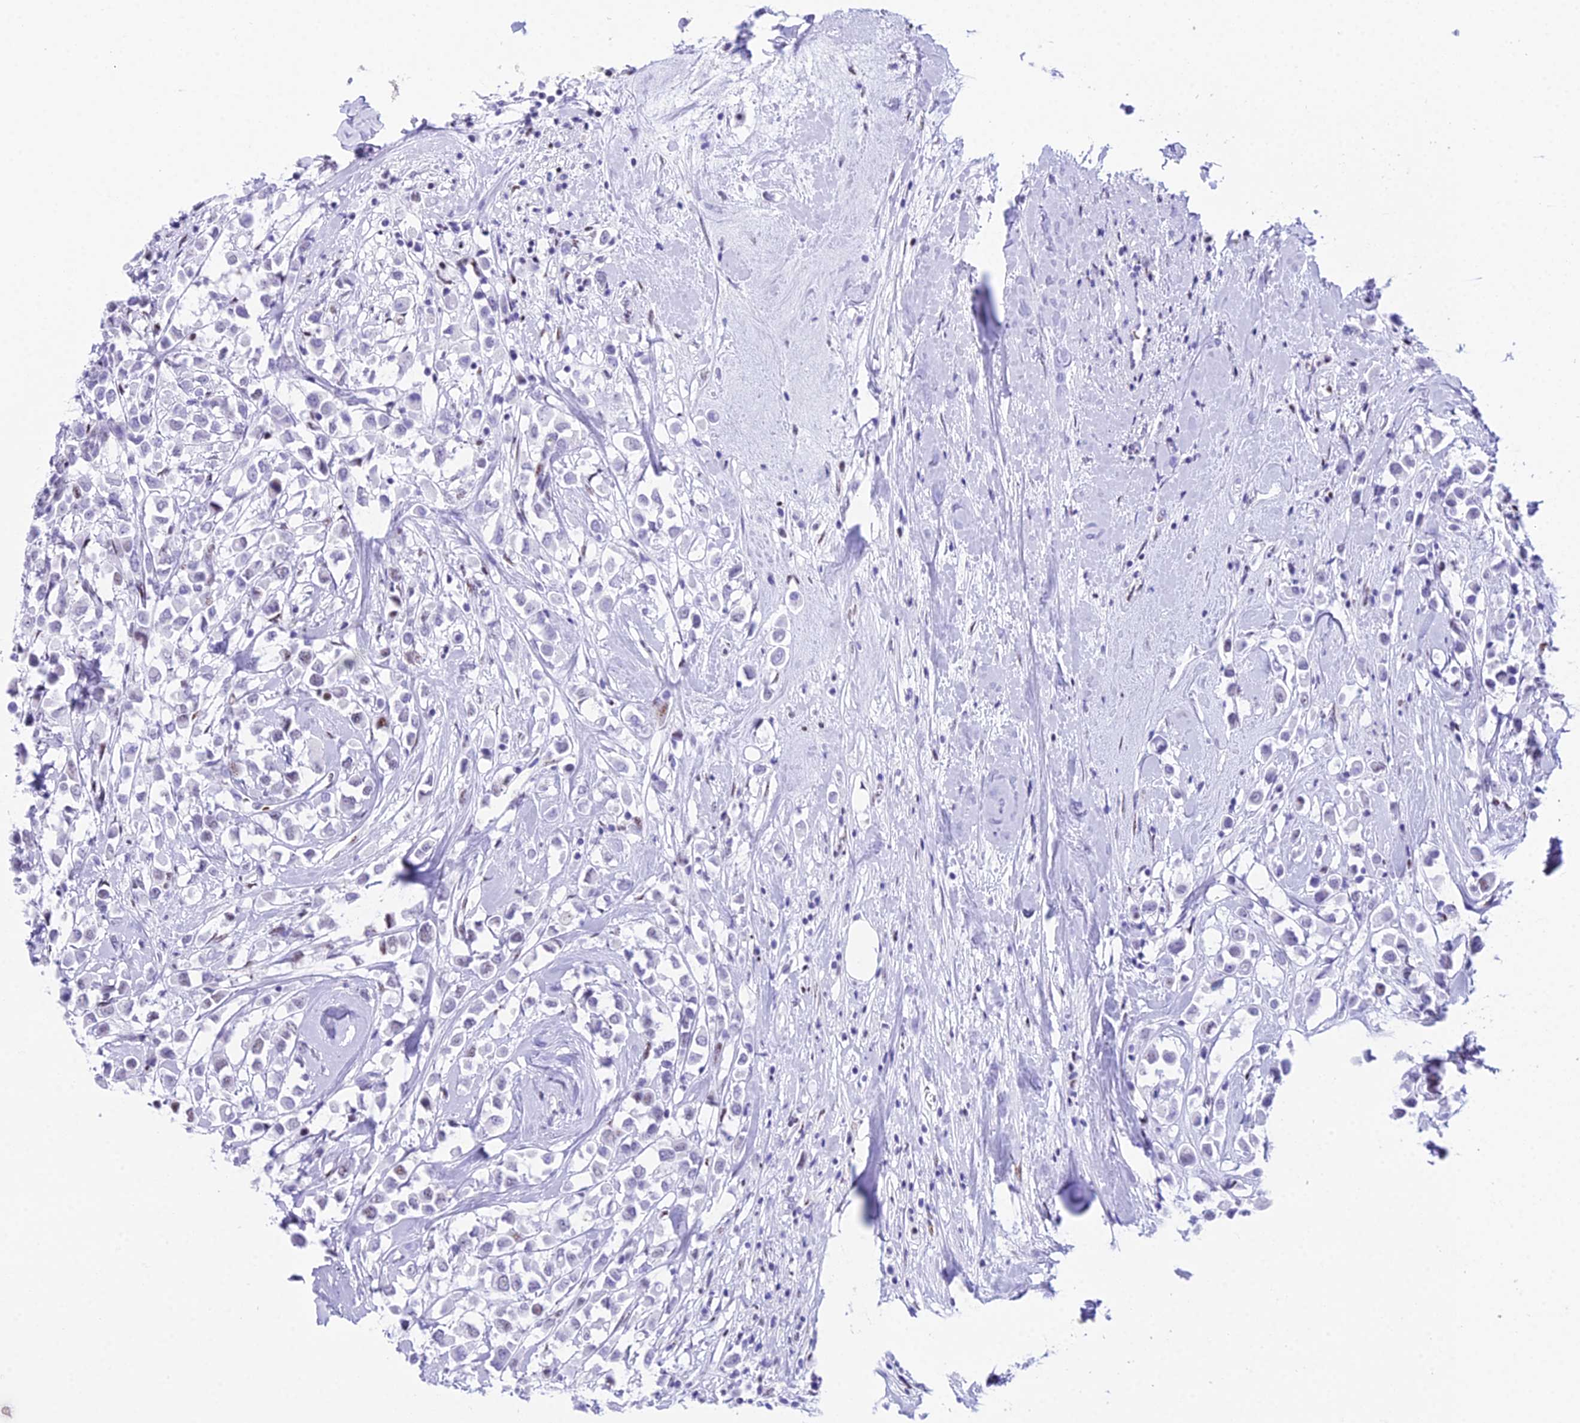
{"staining": {"intensity": "negative", "quantity": "none", "location": "none"}, "tissue": "breast cancer", "cell_type": "Tumor cells", "image_type": "cancer", "snomed": [{"axis": "morphology", "description": "Duct carcinoma"}, {"axis": "topography", "description": "Breast"}], "caption": "The micrograph exhibits no significant positivity in tumor cells of breast cancer. Nuclei are stained in blue.", "gene": "RNPS1", "patient": {"sex": "female", "age": 87}}